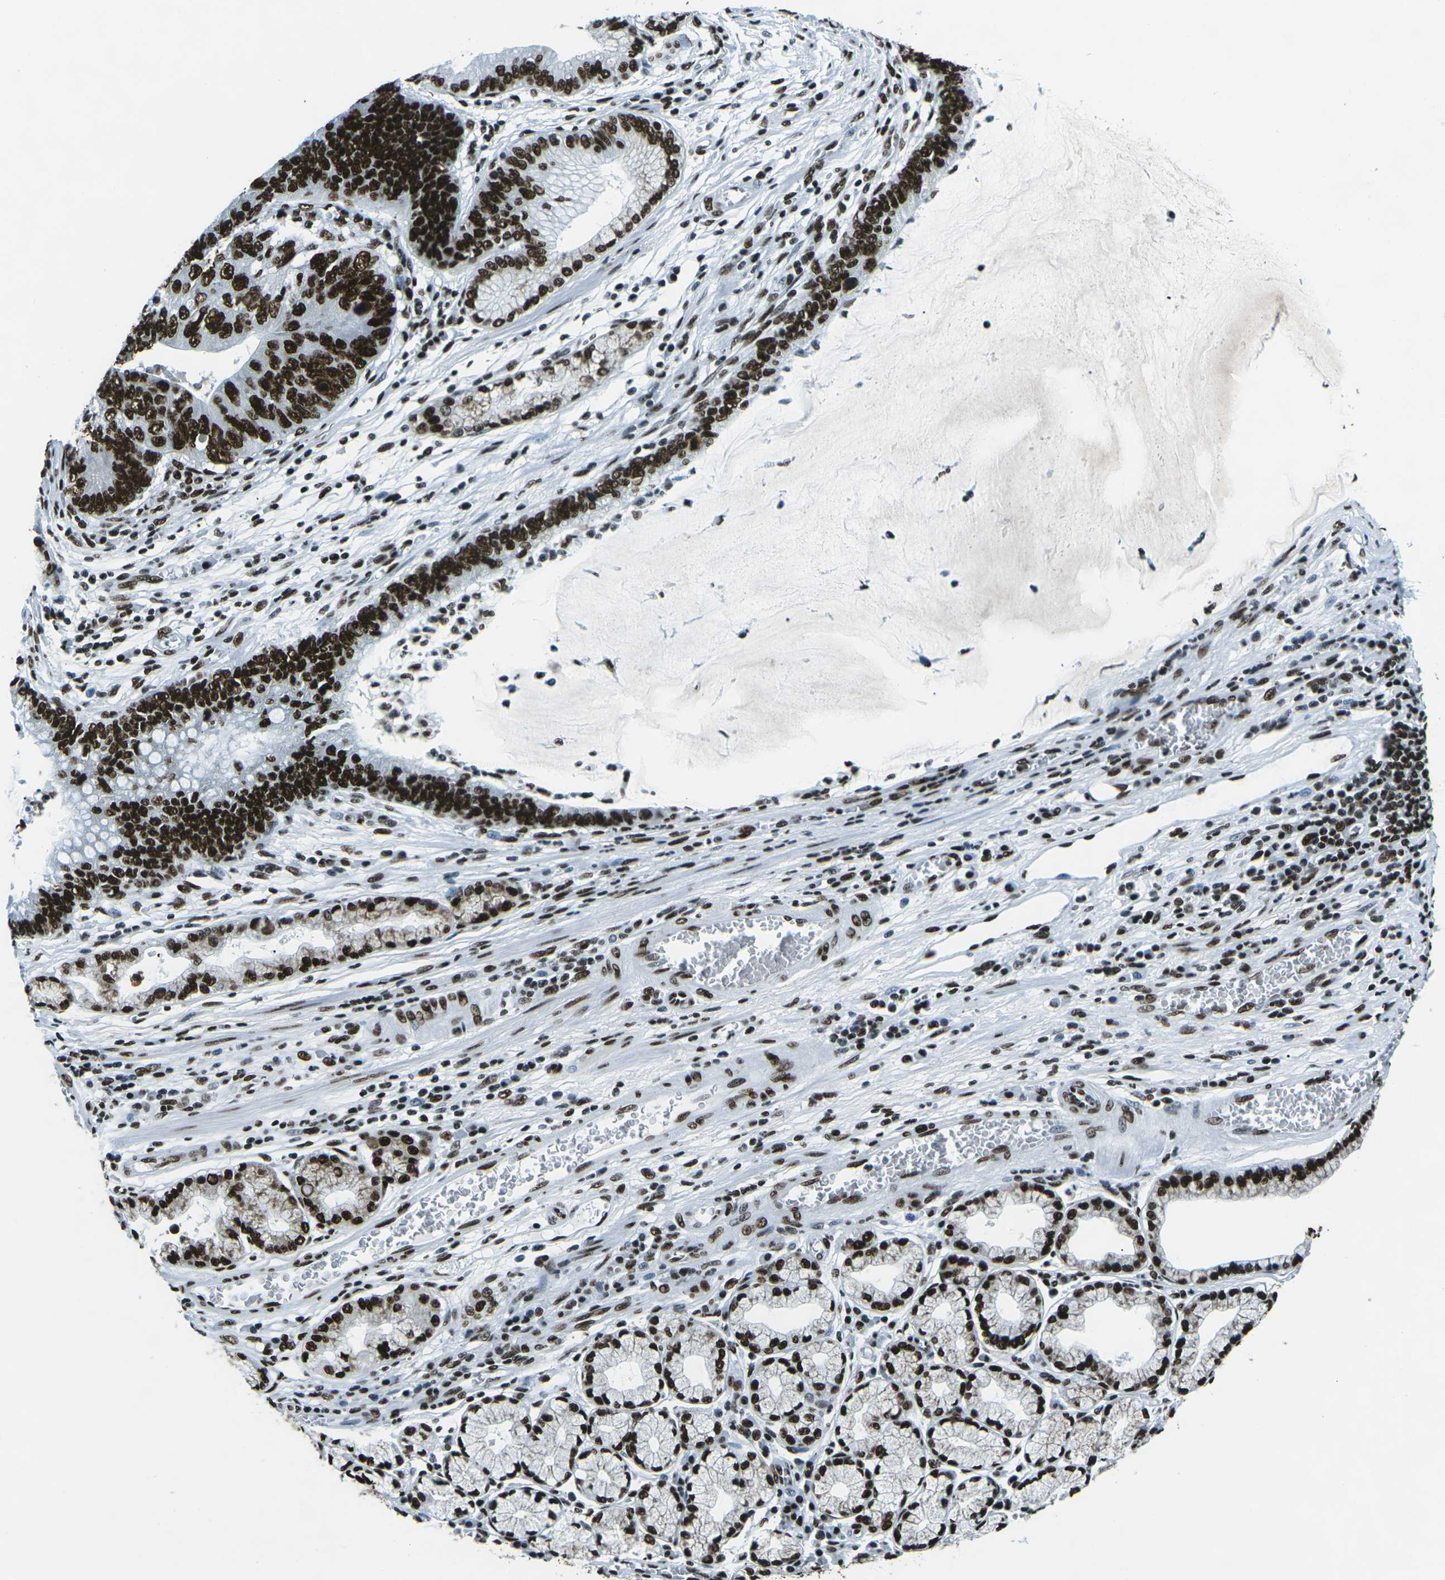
{"staining": {"intensity": "strong", "quantity": ">75%", "location": "nuclear"}, "tissue": "stomach cancer", "cell_type": "Tumor cells", "image_type": "cancer", "snomed": [{"axis": "morphology", "description": "Adenocarcinoma, NOS"}, {"axis": "topography", "description": "Stomach"}], "caption": "Protein expression analysis of human stomach adenocarcinoma reveals strong nuclear positivity in approximately >75% of tumor cells. Using DAB (brown) and hematoxylin (blue) stains, captured at high magnification using brightfield microscopy.", "gene": "HNRNPL", "patient": {"sex": "male", "age": 59}}